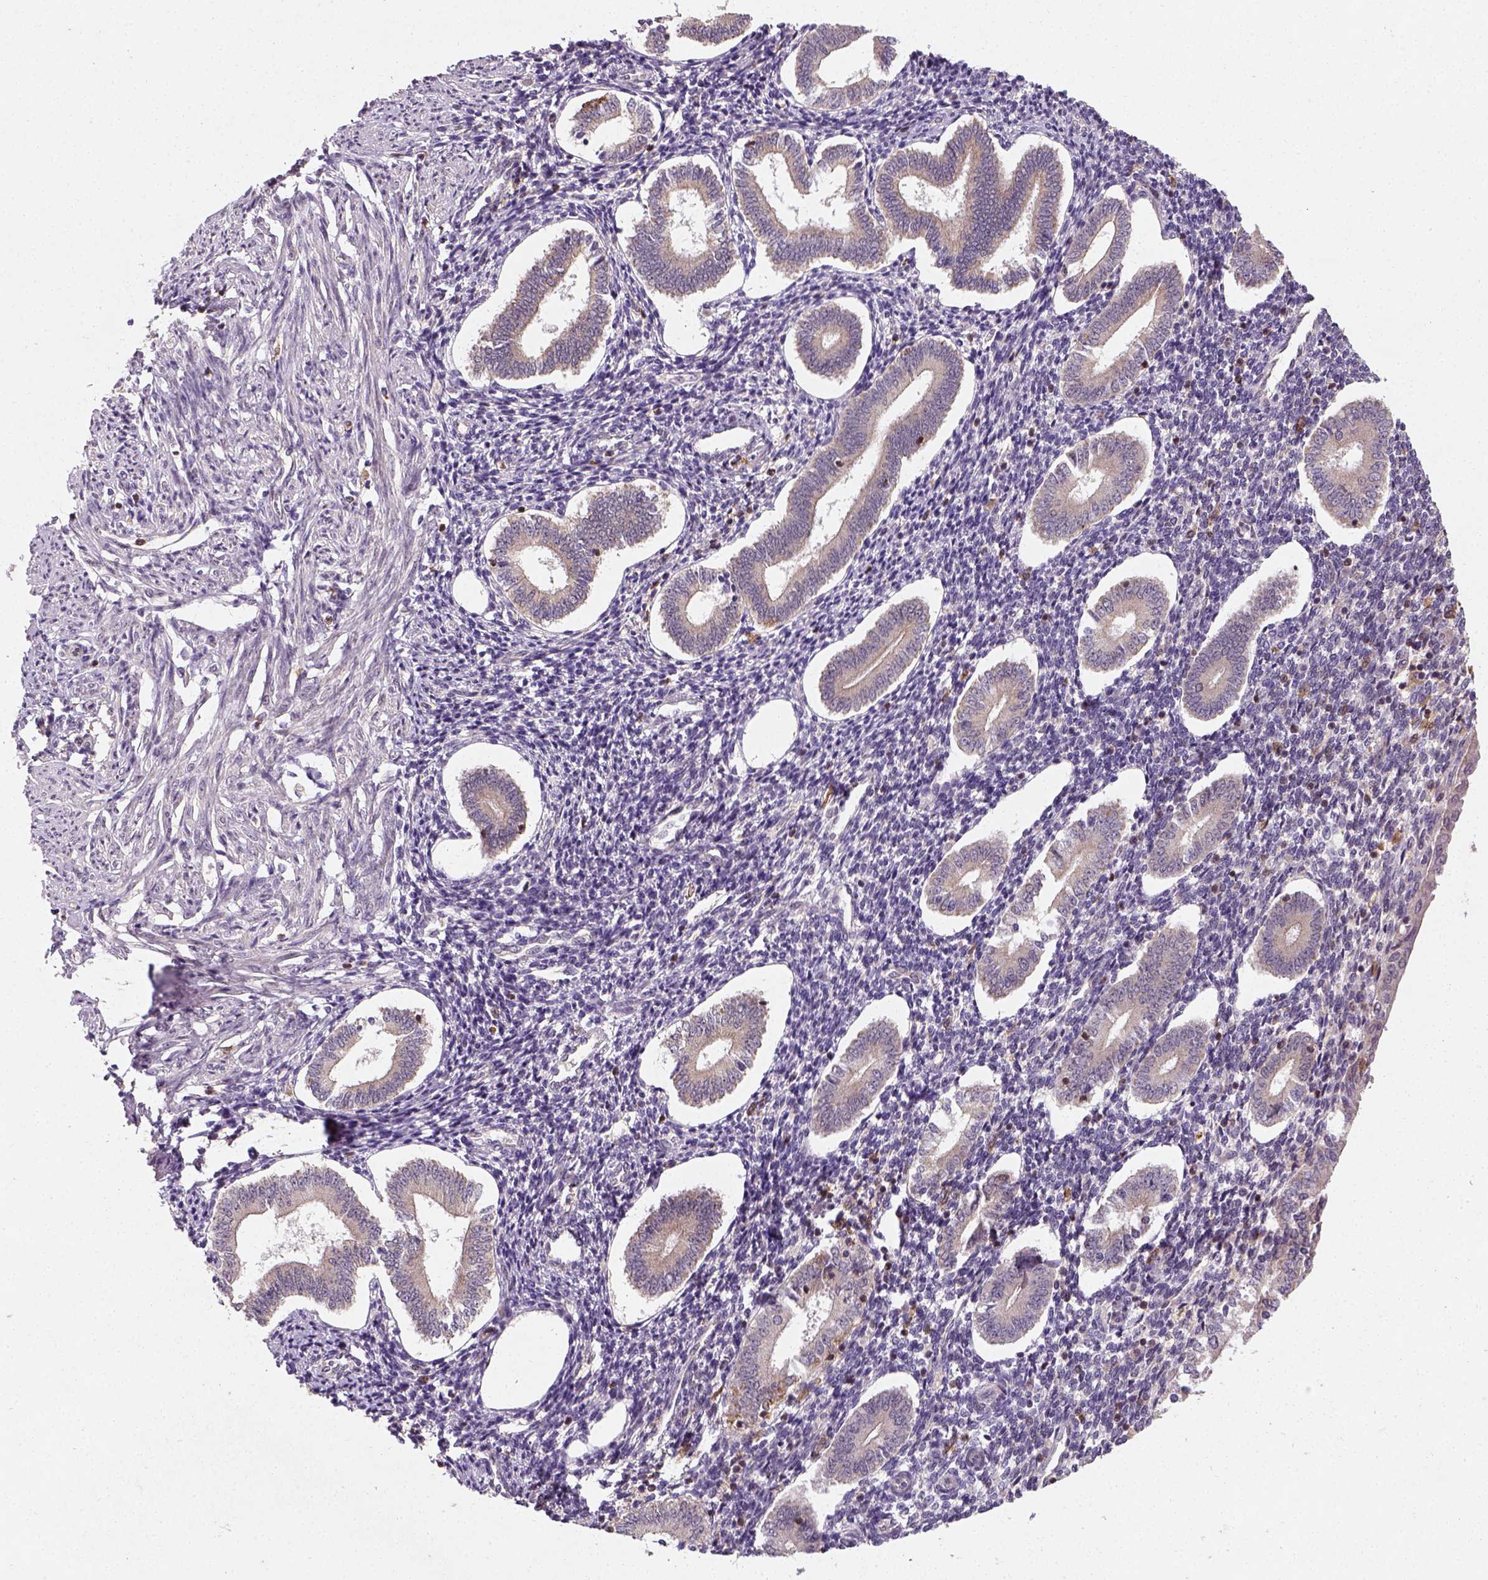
{"staining": {"intensity": "negative", "quantity": "none", "location": "none"}, "tissue": "endometrium", "cell_type": "Cells in endometrial stroma", "image_type": "normal", "snomed": [{"axis": "morphology", "description": "Normal tissue, NOS"}, {"axis": "topography", "description": "Endometrium"}], "caption": "This is a photomicrograph of IHC staining of normal endometrium, which shows no positivity in cells in endometrial stroma.", "gene": "CAMKK1", "patient": {"sex": "female", "age": 40}}